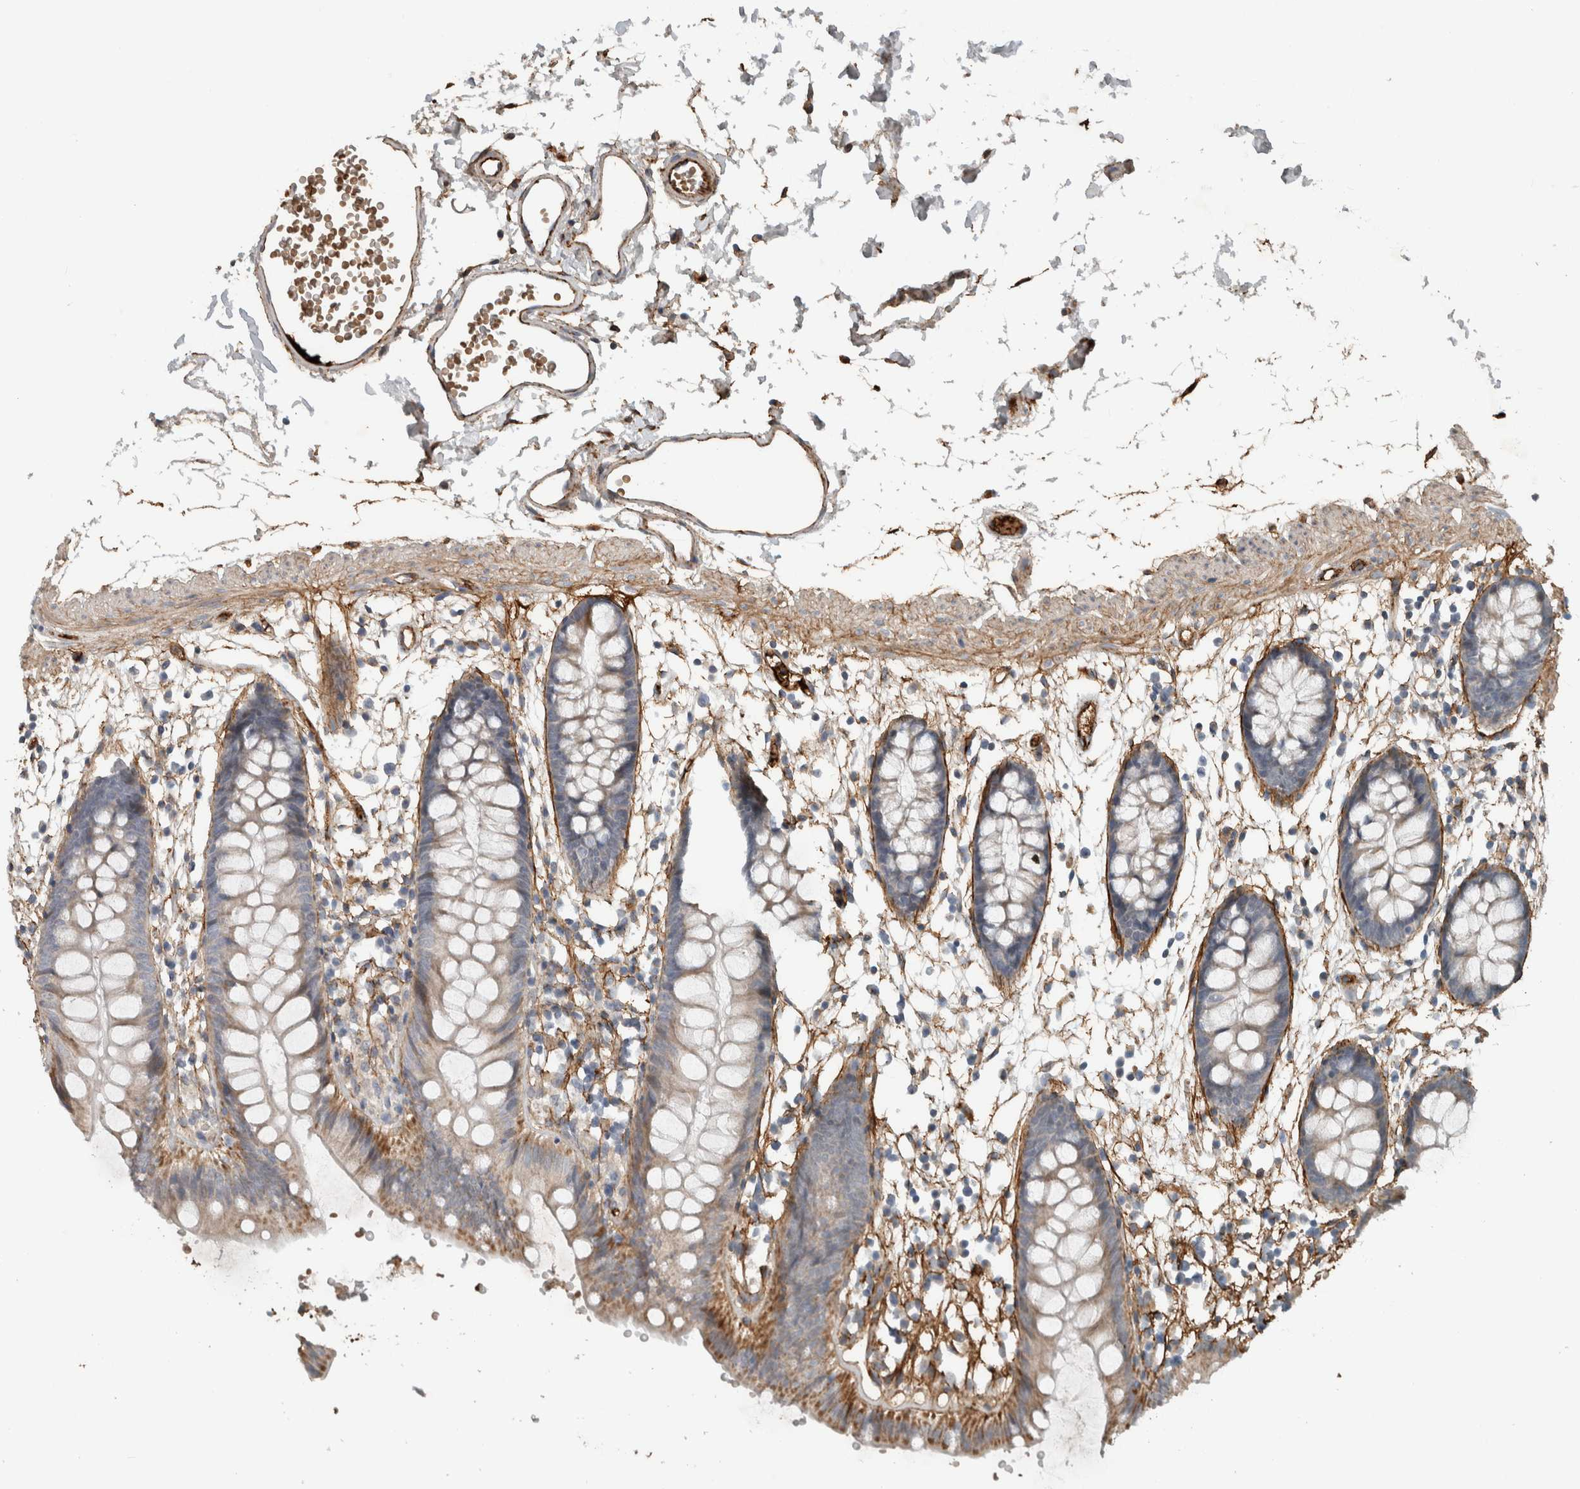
{"staining": {"intensity": "moderate", "quantity": ">75%", "location": "cytoplasmic/membranous"}, "tissue": "colon", "cell_type": "Endothelial cells", "image_type": "normal", "snomed": [{"axis": "morphology", "description": "Normal tissue, NOS"}, {"axis": "topography", "description": "Colon"}], "caption": "Protein staining displays moderate cytoplasmic/membranous expression in approximately >75% of endothelial cells in unremarkable colon. (DAB (3,3'-diaminobenzidine) = brown stain, brightfield microscopy at high magnification).", "gene": "FN1", "patient": {"sex": "male", "age": 56}}